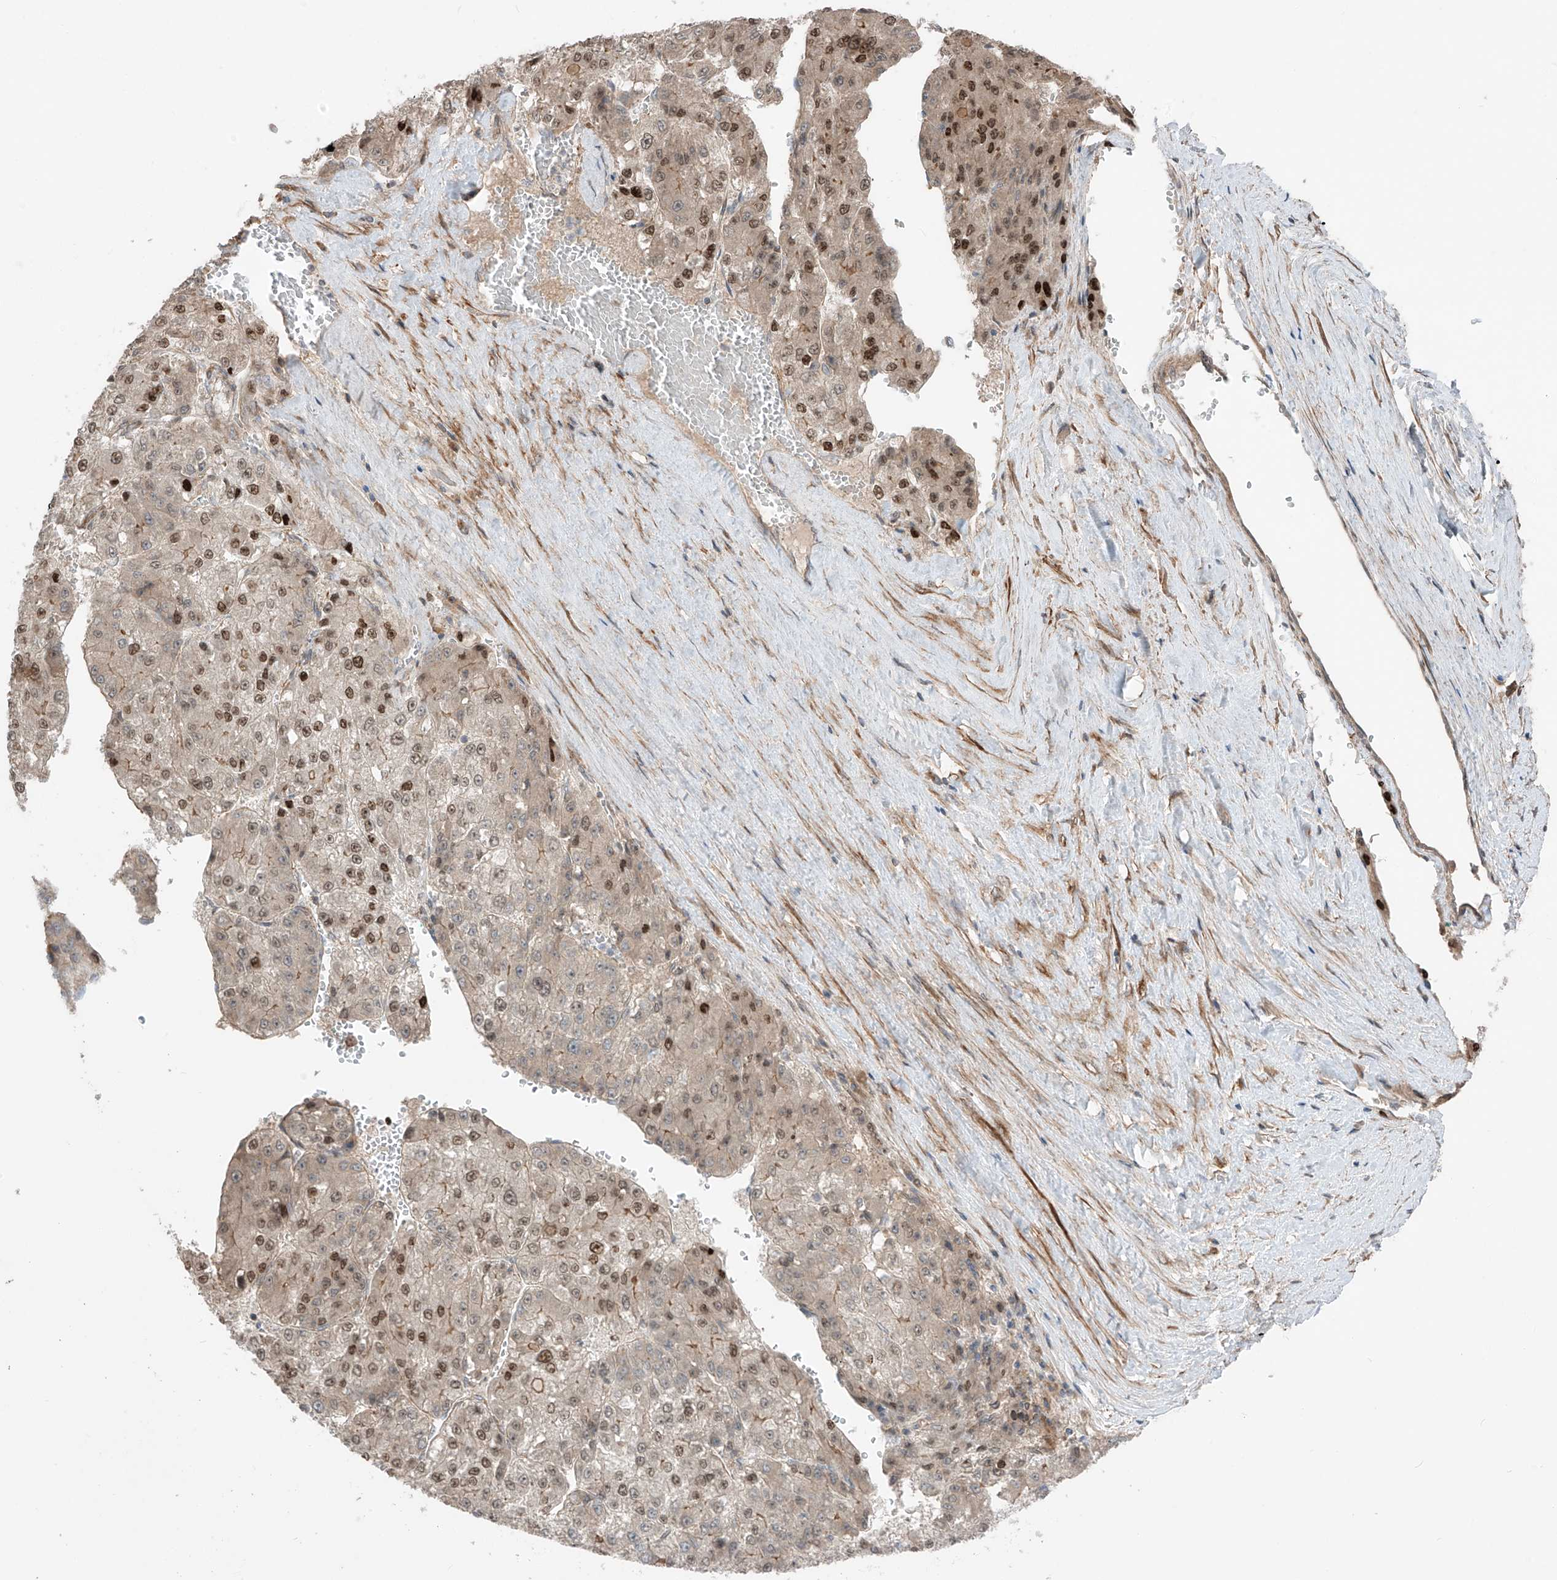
{"staining": {"intensity": "moderate", "quantity": "25%-75%", "location": "nuclear"}, "tissue": "liver cancer", "cell_type": "Tumor cells", "image_type": "cancer", "snomed": [{"axis": "morphology", "description": "Carcinoma, Hepatocellular, NOS"}, {"axis": "topography", "description": "Liver"}], "caption": "Liver cancer (hepatocellular carcinoma) stained for a protein shows moderate nuclear positivity in tumor cells.", "gene": "LRRC74A", "patient": {"sex": "female", "age": 73}}